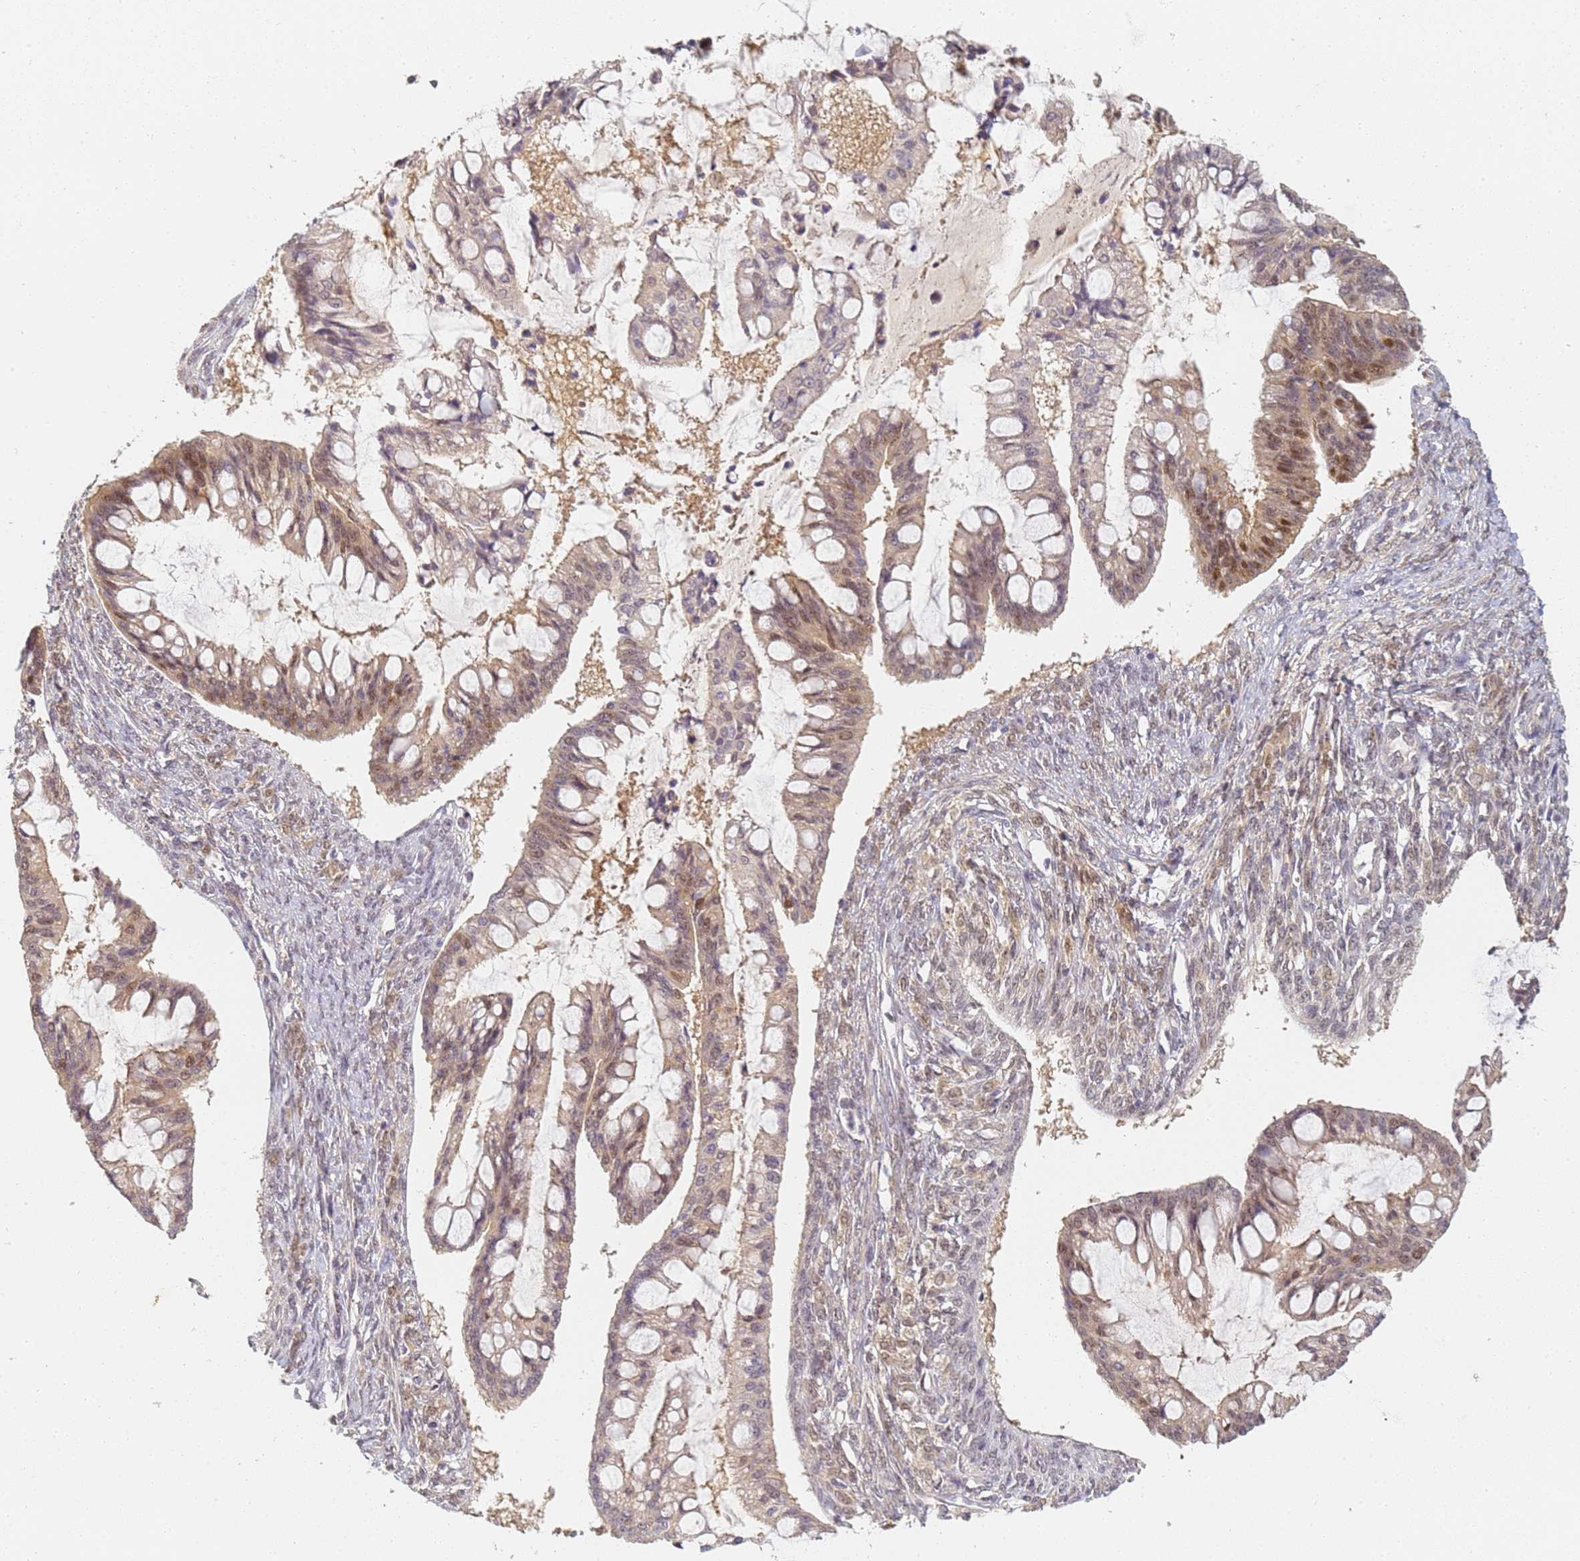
{"staining": {"intensity": "moderate", "quantity": "<25%", "location": "nuclear"}, "tissue": "ovarian cancer", "cell_type": "Tumor cells", "image_type": "cancer", "snomed": [{"axis": "morphology", "description": "Cystadenocarcinoma, mucinous, NOS"}, {"axis": "topography", "description": "Ovary"}], "caption": "Immunohistochemistry of human ovarian cancer shows low levels of moderate nuclear expression in about <25% of tumor cells.", "gene": "HMCES", "patient": {"sex": "female", "age": 73}}